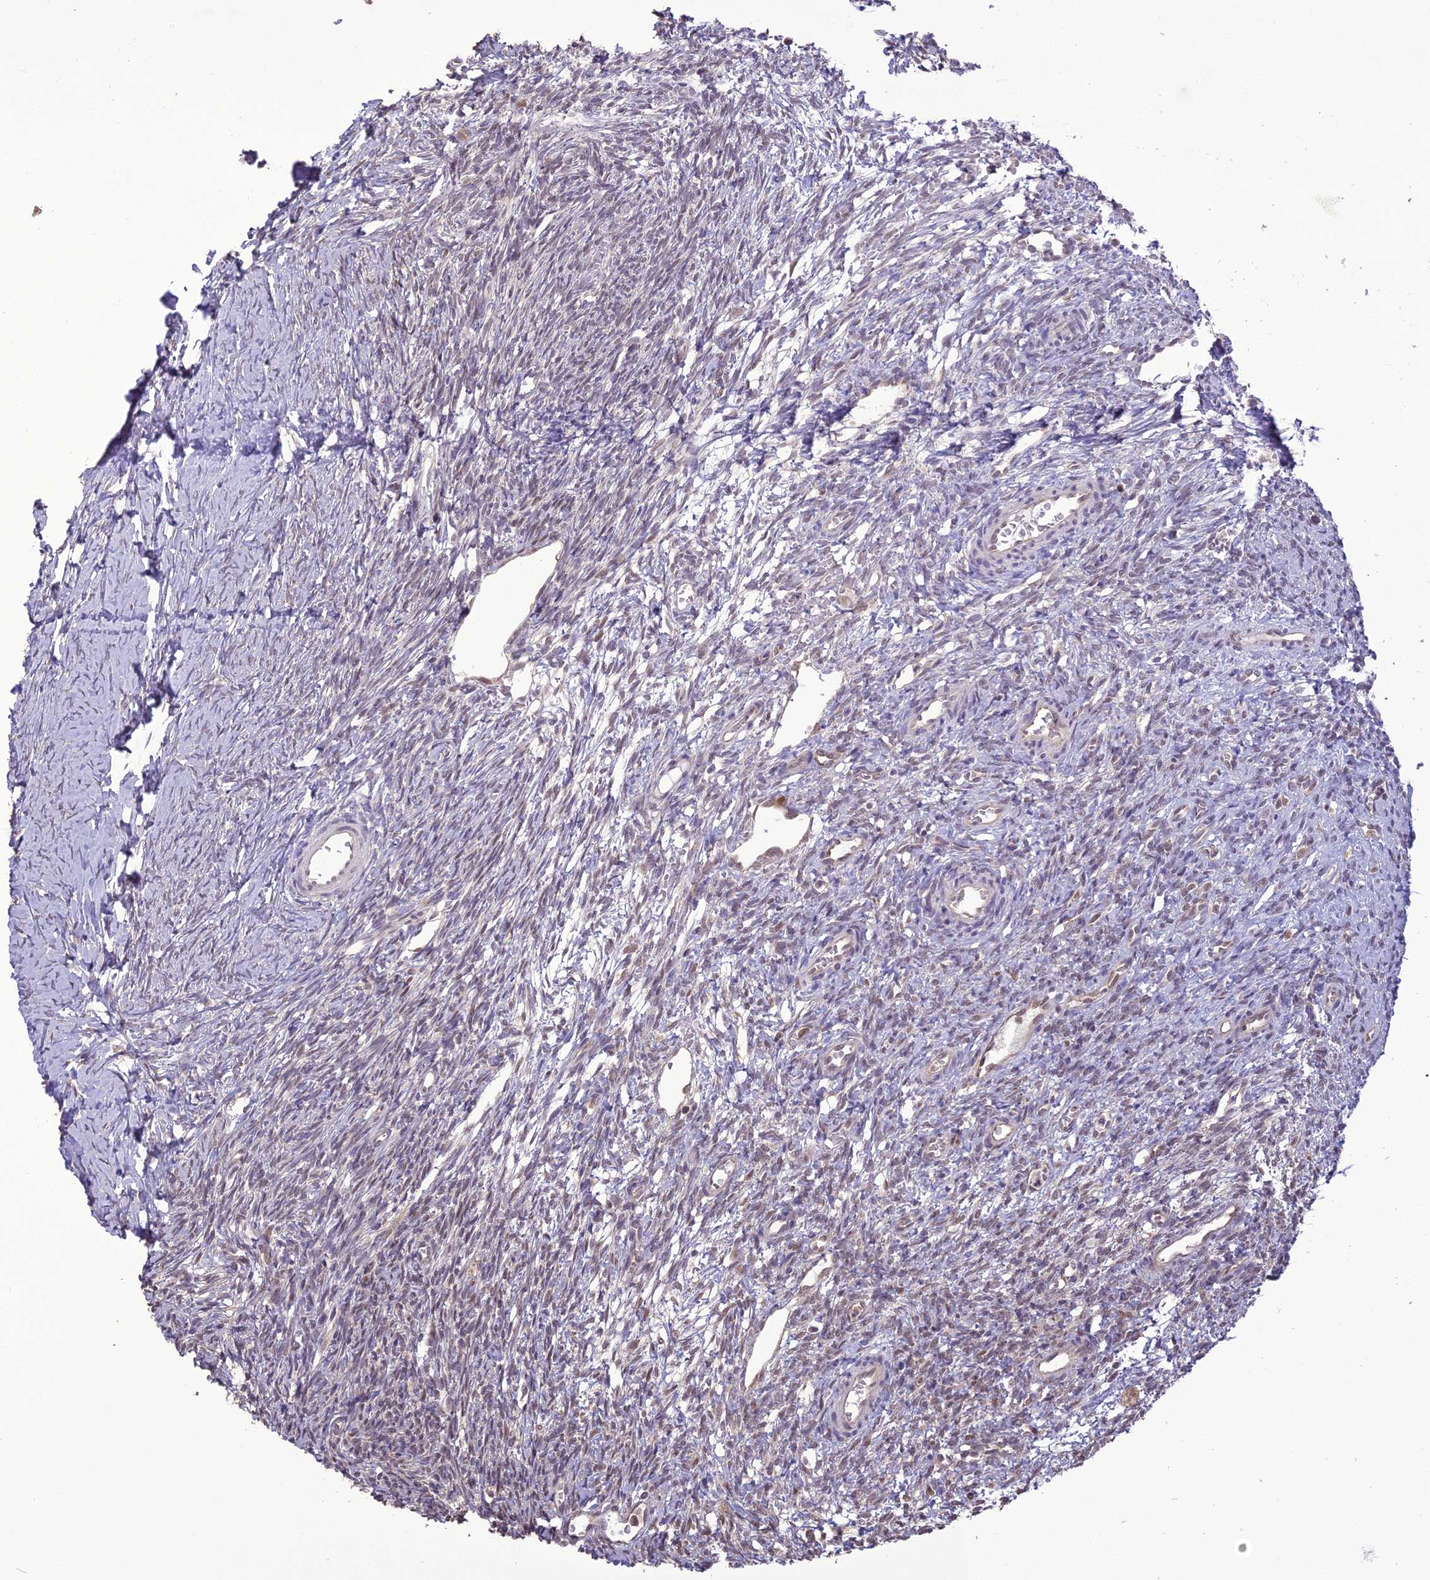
{"staining": {"intensity": "weak", "quantity": "<25%", "location": "nuclear"}, "tissue": "ovary", "cell_type": "Ovarian stroma cells", "image_type": "normal", "snomed": [{"axis": "morphology", "description": "Normal tissue, NOS"}, {"axis": "topography", "description": "Ovary"}], "caption": "A histopathology image of human ovary is negative for staining in ovarian stroma cells. Nuclei are stained in blue.", "gene": "TIGD7", "patient": {"sex": "female", "age": 39}}